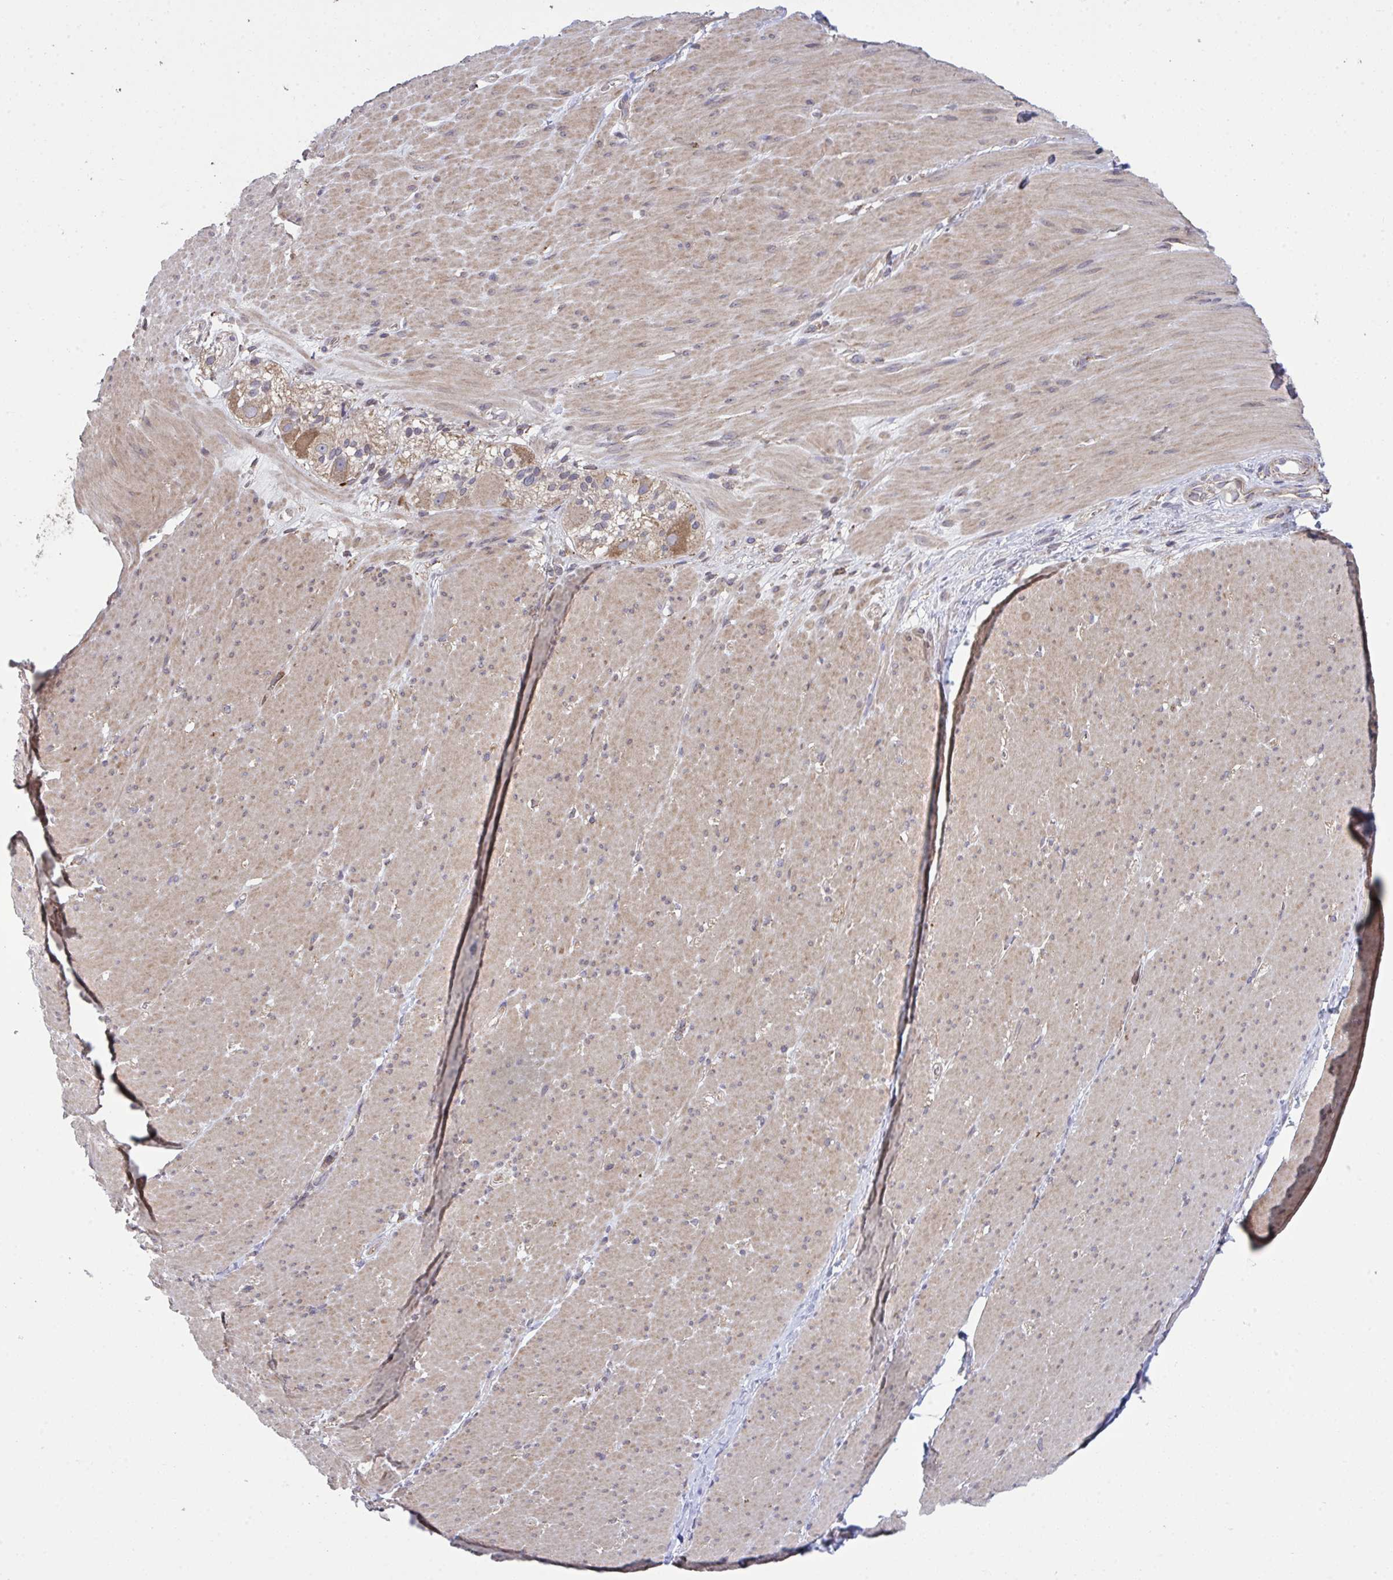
{"staining": {"intensity": "weak", "quantity": "25%-75%", "location": "cytoplasmic/membranous"}, "tissue": "smooth muscle", "cell_type": "Smooth muscle cells", "image_type": "normal", "snomed": [{"axis": "morphology", "description": "Normal tissue, NOS"}, {"axis": "topography", "description": "Smooth muscle"}, {"axis": "topography", "description": "Rectum"}], "caption": "Weak cytoplasmic/membranous positivity is identified in approximately 25%-75% of smooth muscle cells in normal smooth muscle. (brown staining indicates protein expression, while blue staining denotes nuclei).", "gene": "PPM1H", "patient": {"sex": "male", "age": 53}}